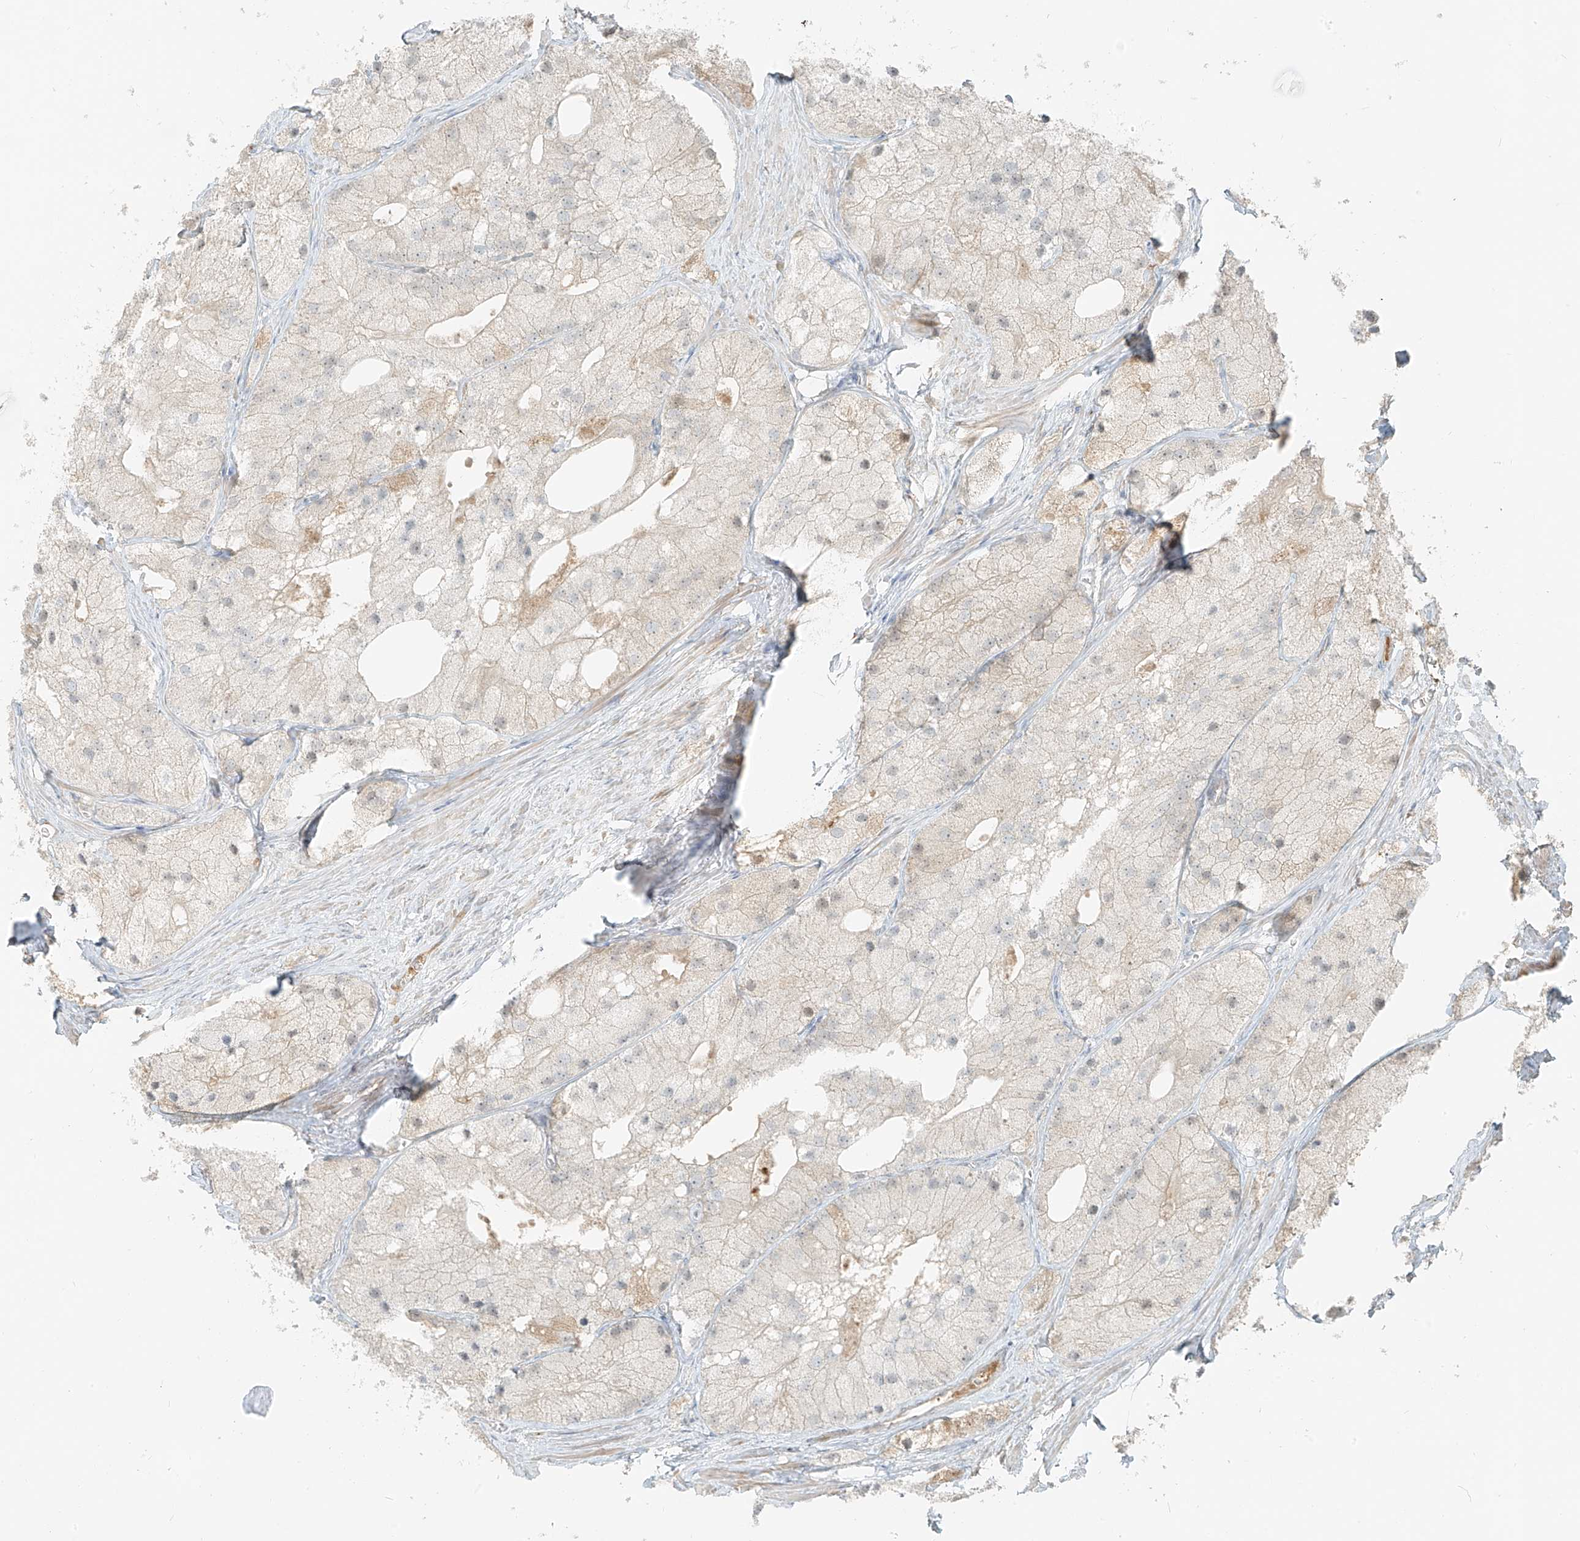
{"staining": {"intensity": "negative", "quantity": "none", "location": "none"}, "tissue": "prostate cancer", "cell_type": "Tumor cells", "image_type": "cancer", "snomed": [{"axis": "morphology", "description": "Adenocarcinoma, Low grade"}, {"axis": "topography", "description": "Prostate"}], "caption": "Histopathology image shows no protein positivity in tumor cells of prostate cancer (low-grade adenocarcinoma) tissue. (DAB IHC visualized using brightfield microscopy, high magnification).", "gene": "FSTL1", "patient": {"sex": "male", "age": 69}}